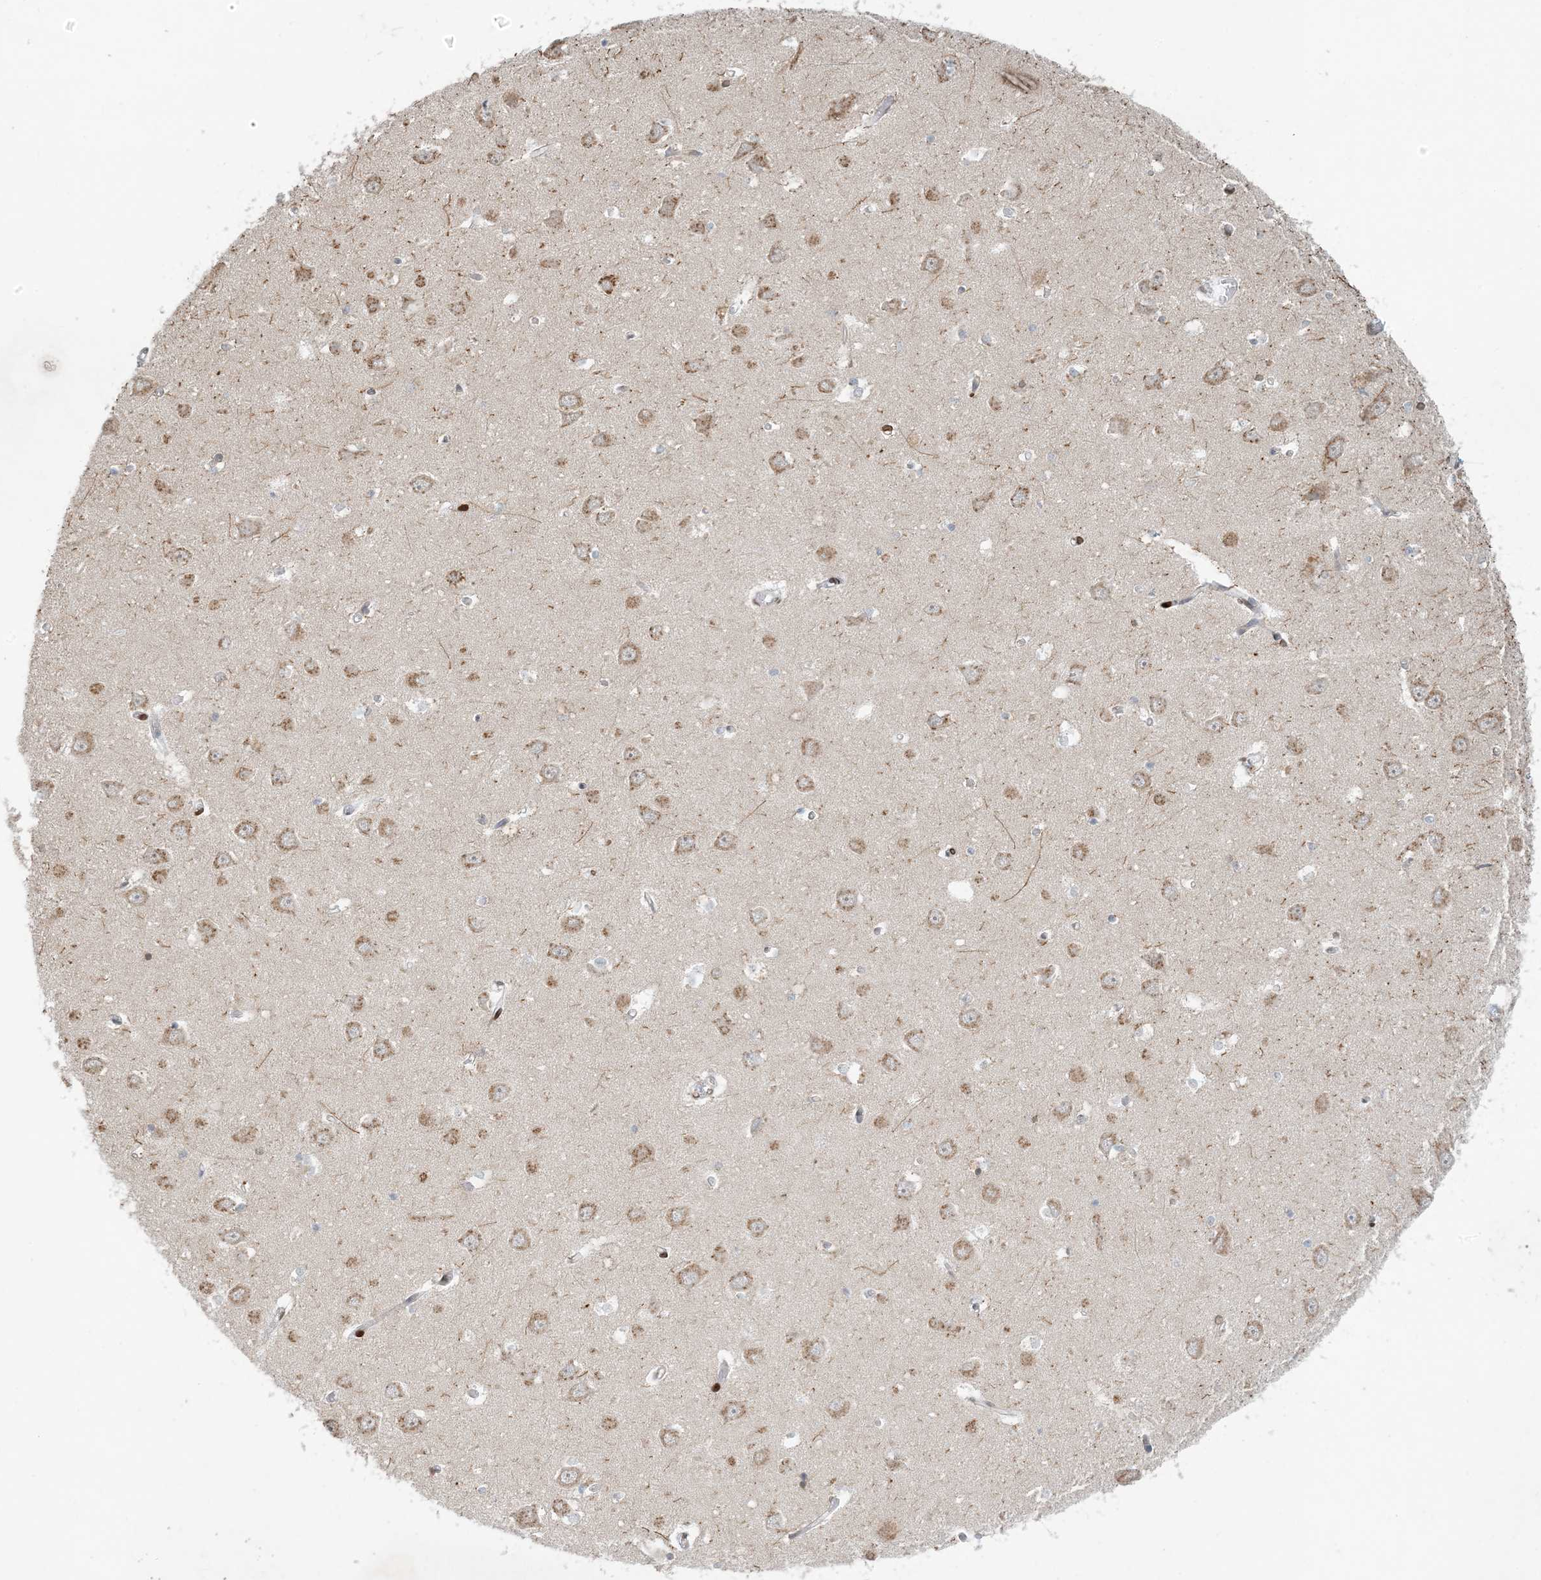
{"staining": {"intensity": "weak", "quantity": "<25%", "location": "cytoplasmic/membranous"}, "tissue": "hippocampus", "cell_type": "Glial cells", "image_type": "normal", "snomed": [{"axis": "morphology", "description": "Normal tissue, NOS"}, {"axis": "topography", "description": "Hippocampus"}], "caption": "Immunohistochemistry (IHC) of normal human hippocampus exhibits no staining in glial cells. The staining was performed using DAB to visualize the protein expression in brown, while the nuclei were stained in blue with hematoxylin (Magnification: 20x).", "gene": "SLC35A2", "patient": {"sex": "male", "age": 70}}